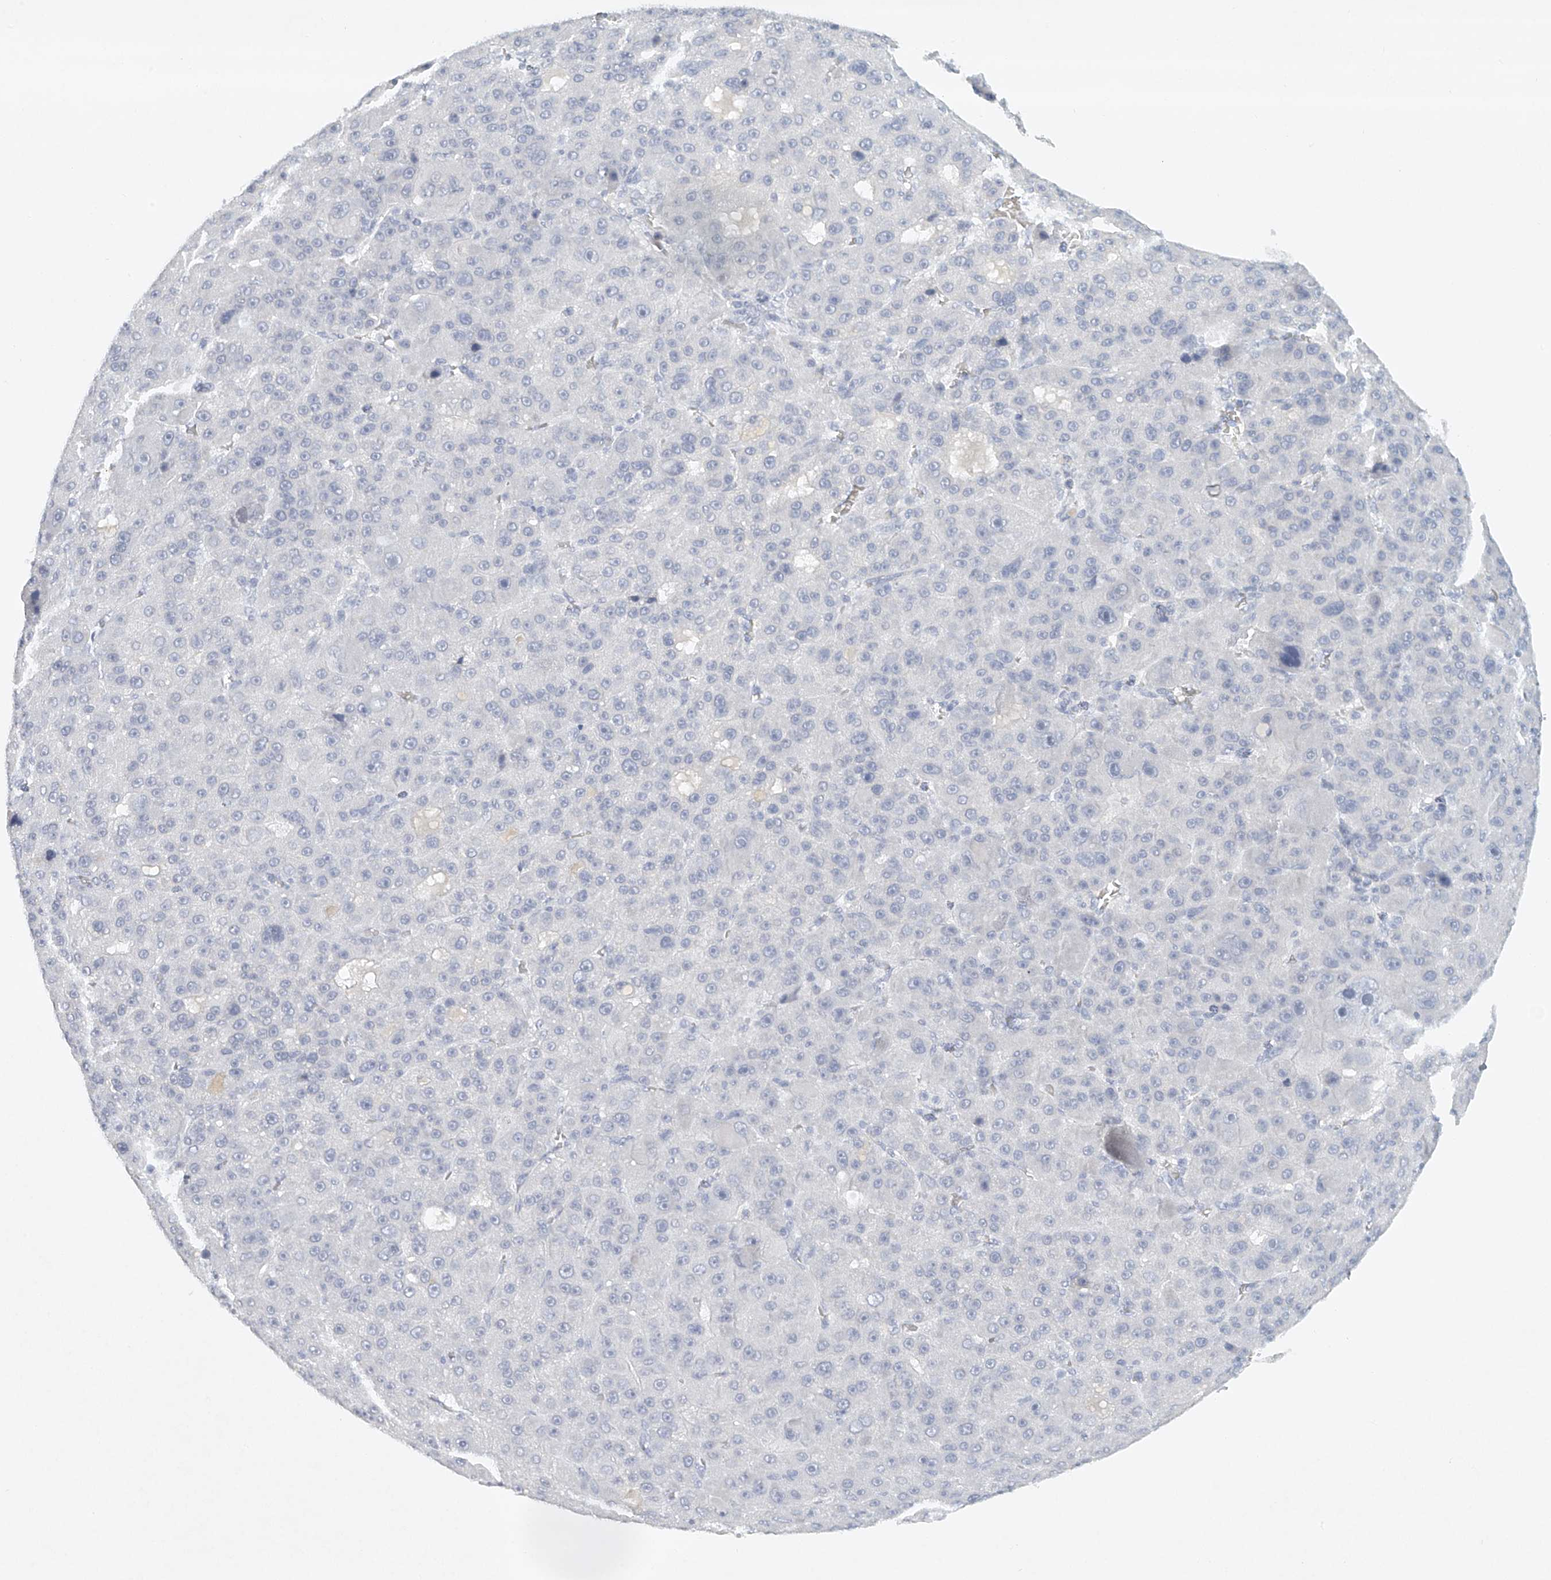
{"staining": {"intensity": "negative", "quantity": "none", "location": "none"}, "tissue": "liver cancer", "cell_type": "Tumor cells", "image_type": "cancer", "snomed": [{"axis": "morphology", "description": "Carcinoma, Hepatocellular, NOS"}, {"axis": "topography", "description": "Liver"}], "caption": "High power microscopy image of an immunohistochemistry histopathology image of liver cancer (hepatocellular carcinoma), revealing no significant staining in tumor cells. Nuclei are stained in blue.", "gene": "FAT2", "patient": {"sex": "male", "age": 76}}